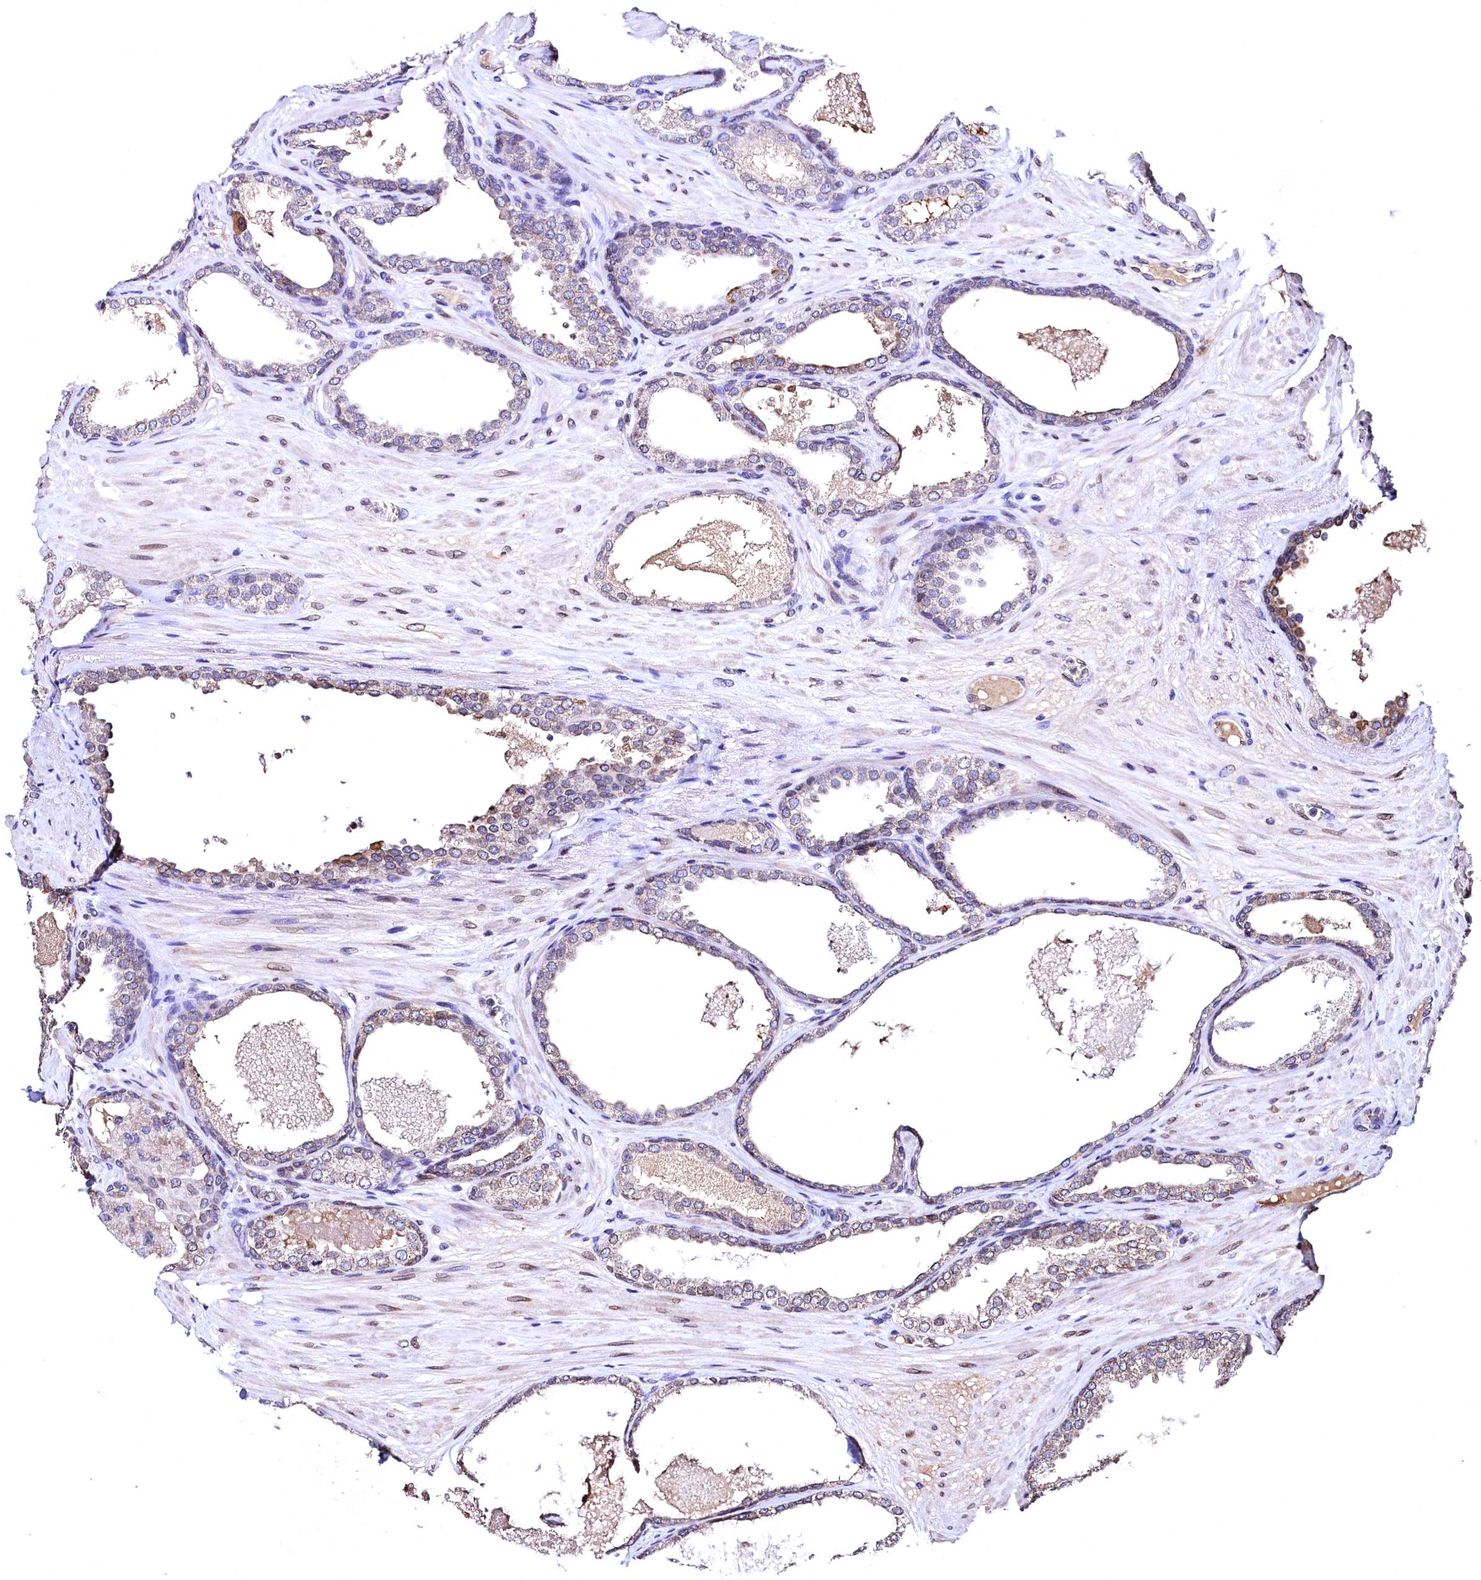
{"staining": {"intensity": "weak", "quantity": "<25%", "location": "cytoplasmic/membranous"}, "tissue": "prostate cancer", "cell_type": "Tumor cells", "image_type": "cancer", "snomed": [{"axis": "morphology", "description": "Adenocarcinoma, High grade"}, {"axis": "topography", "description": "Prostate"}], "caption": "A high-resolution photomicrograph shows immunohistochemistry (IHC) staining of prostate cancer (adenocarcinoma (high-grade)), which exhibits no significant positivity in tumor cells.", "gene": "HAND1", "patient": {"sex": "male", "age": 59}}